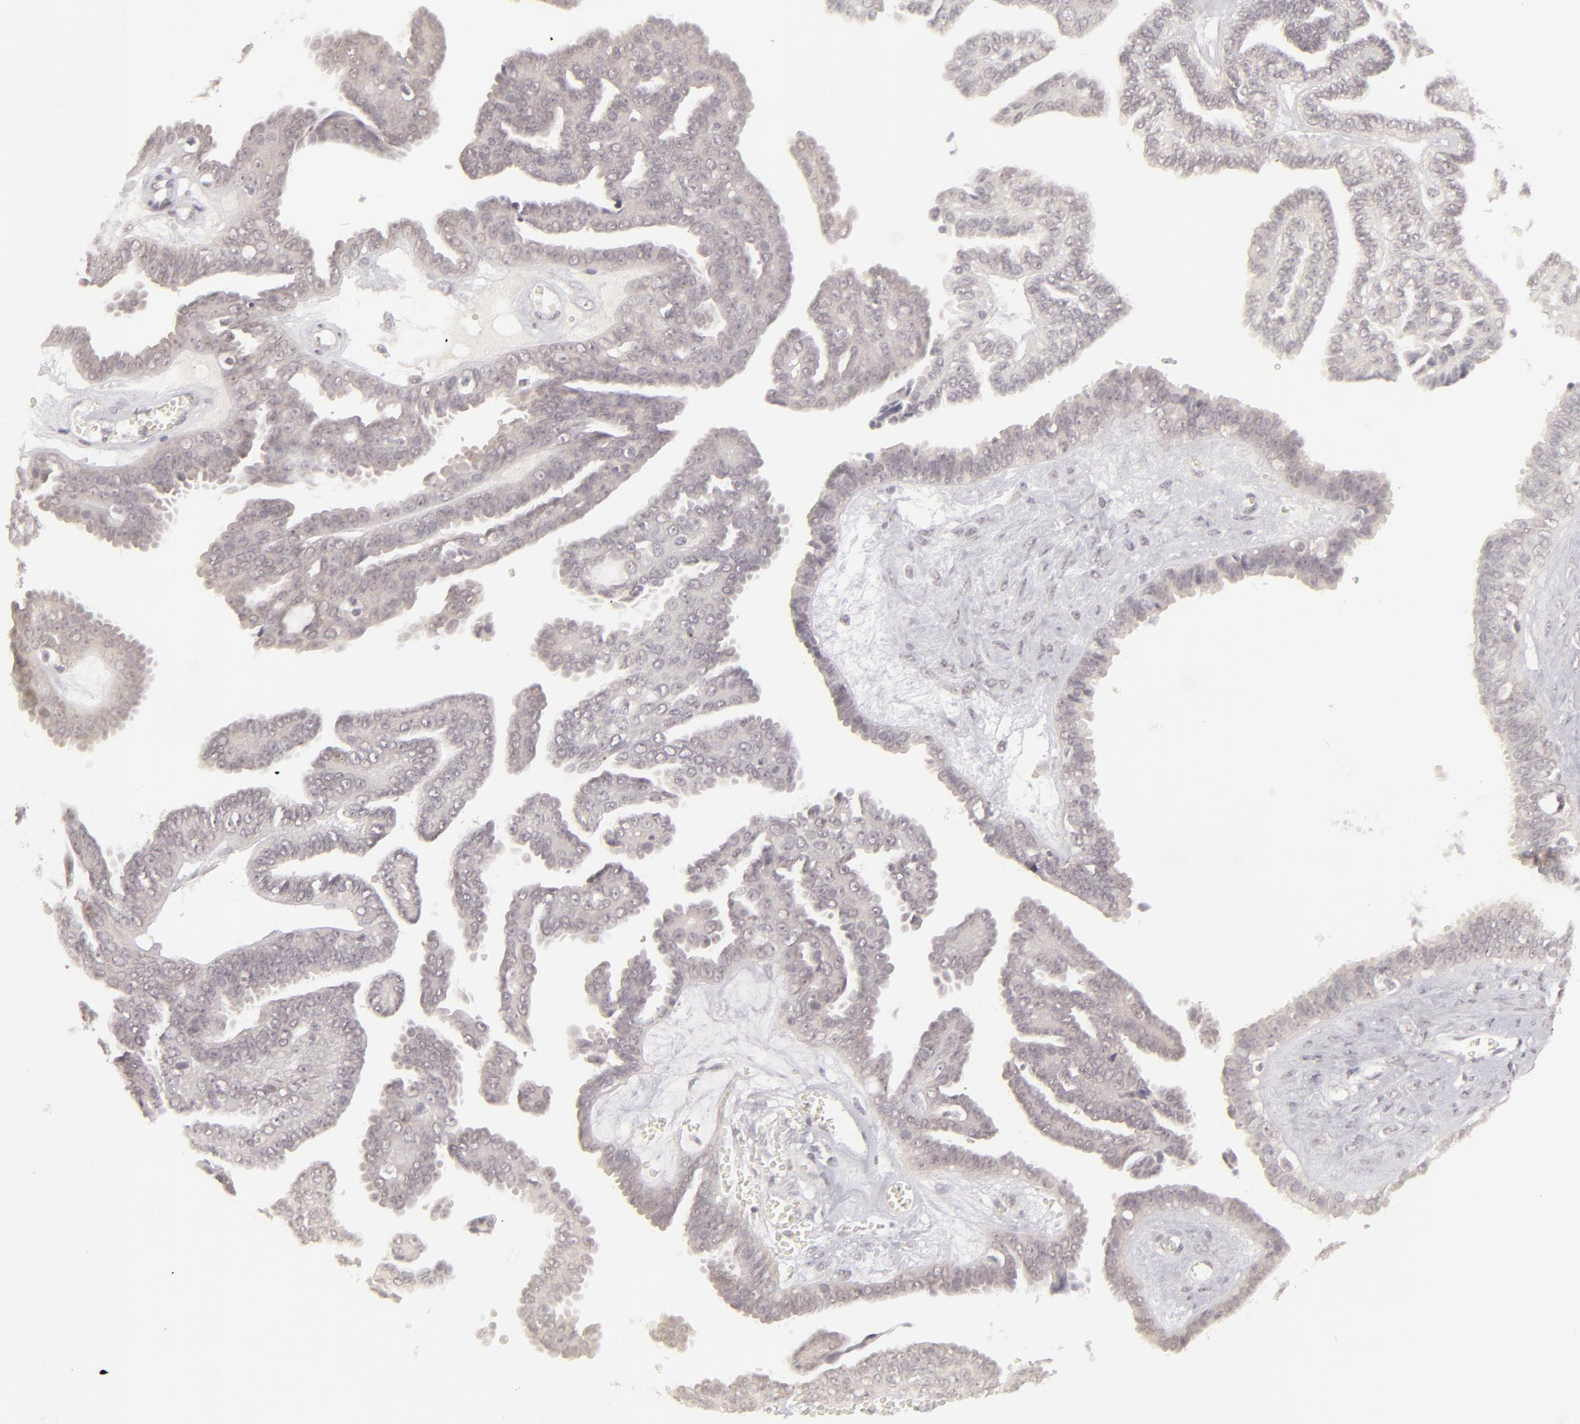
{"staining": {"intensity": "negative", "quantity": "none", "location": "none"}, "tissue": "ovarian cancer", "cell_type": "Tumor cells", "image_type": "cancer", "snomed": [{"axis": "morphology", "description": "Cystadenocarcinoma, serous, NOS"}, {"axis": "topography", "description": "Ovary"}], "caption": "Human ovarian serous cystadenocarcinoma stained for a protein using IHC exhibits no staining in tumor cells.", "gene": "DLG3", "patient": {"sex": "female", "age": 71}}